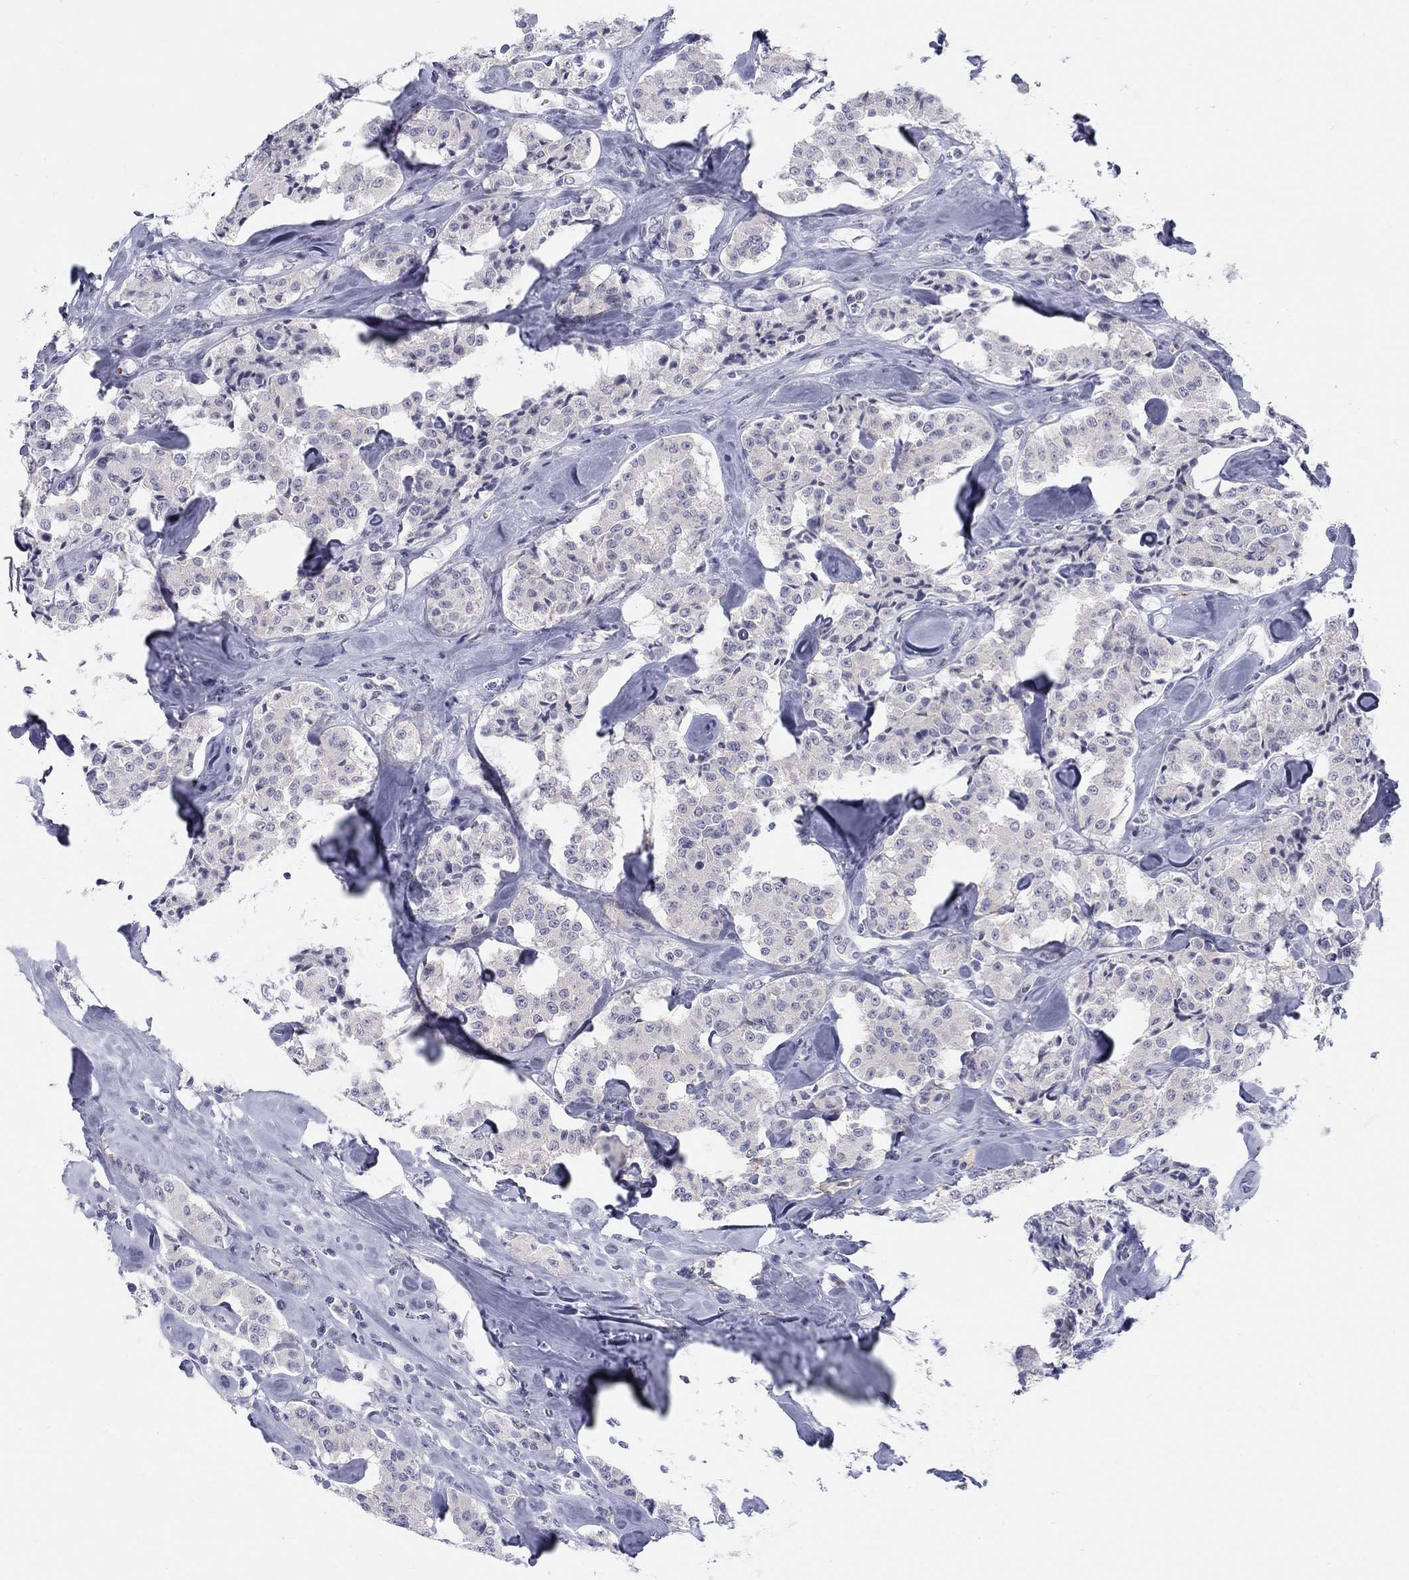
{"staining": {"intensity": "negative", "quantity": "none", "location": "none"}, "tissue": "carcinoid", "cell_type": "Tumor cells", "image_type": "cancer", "snomed": [{"axis": "morphology", "description": "Carcinoid, malignant, NOS"}, {"axis": "topography", "description": "Pancreas"}], "caption": "Protein analysis of carcinoid displays no significant expression in tumor cells.", "gene": "DMTN", "patient": {"sex": "male", "age": 41}}